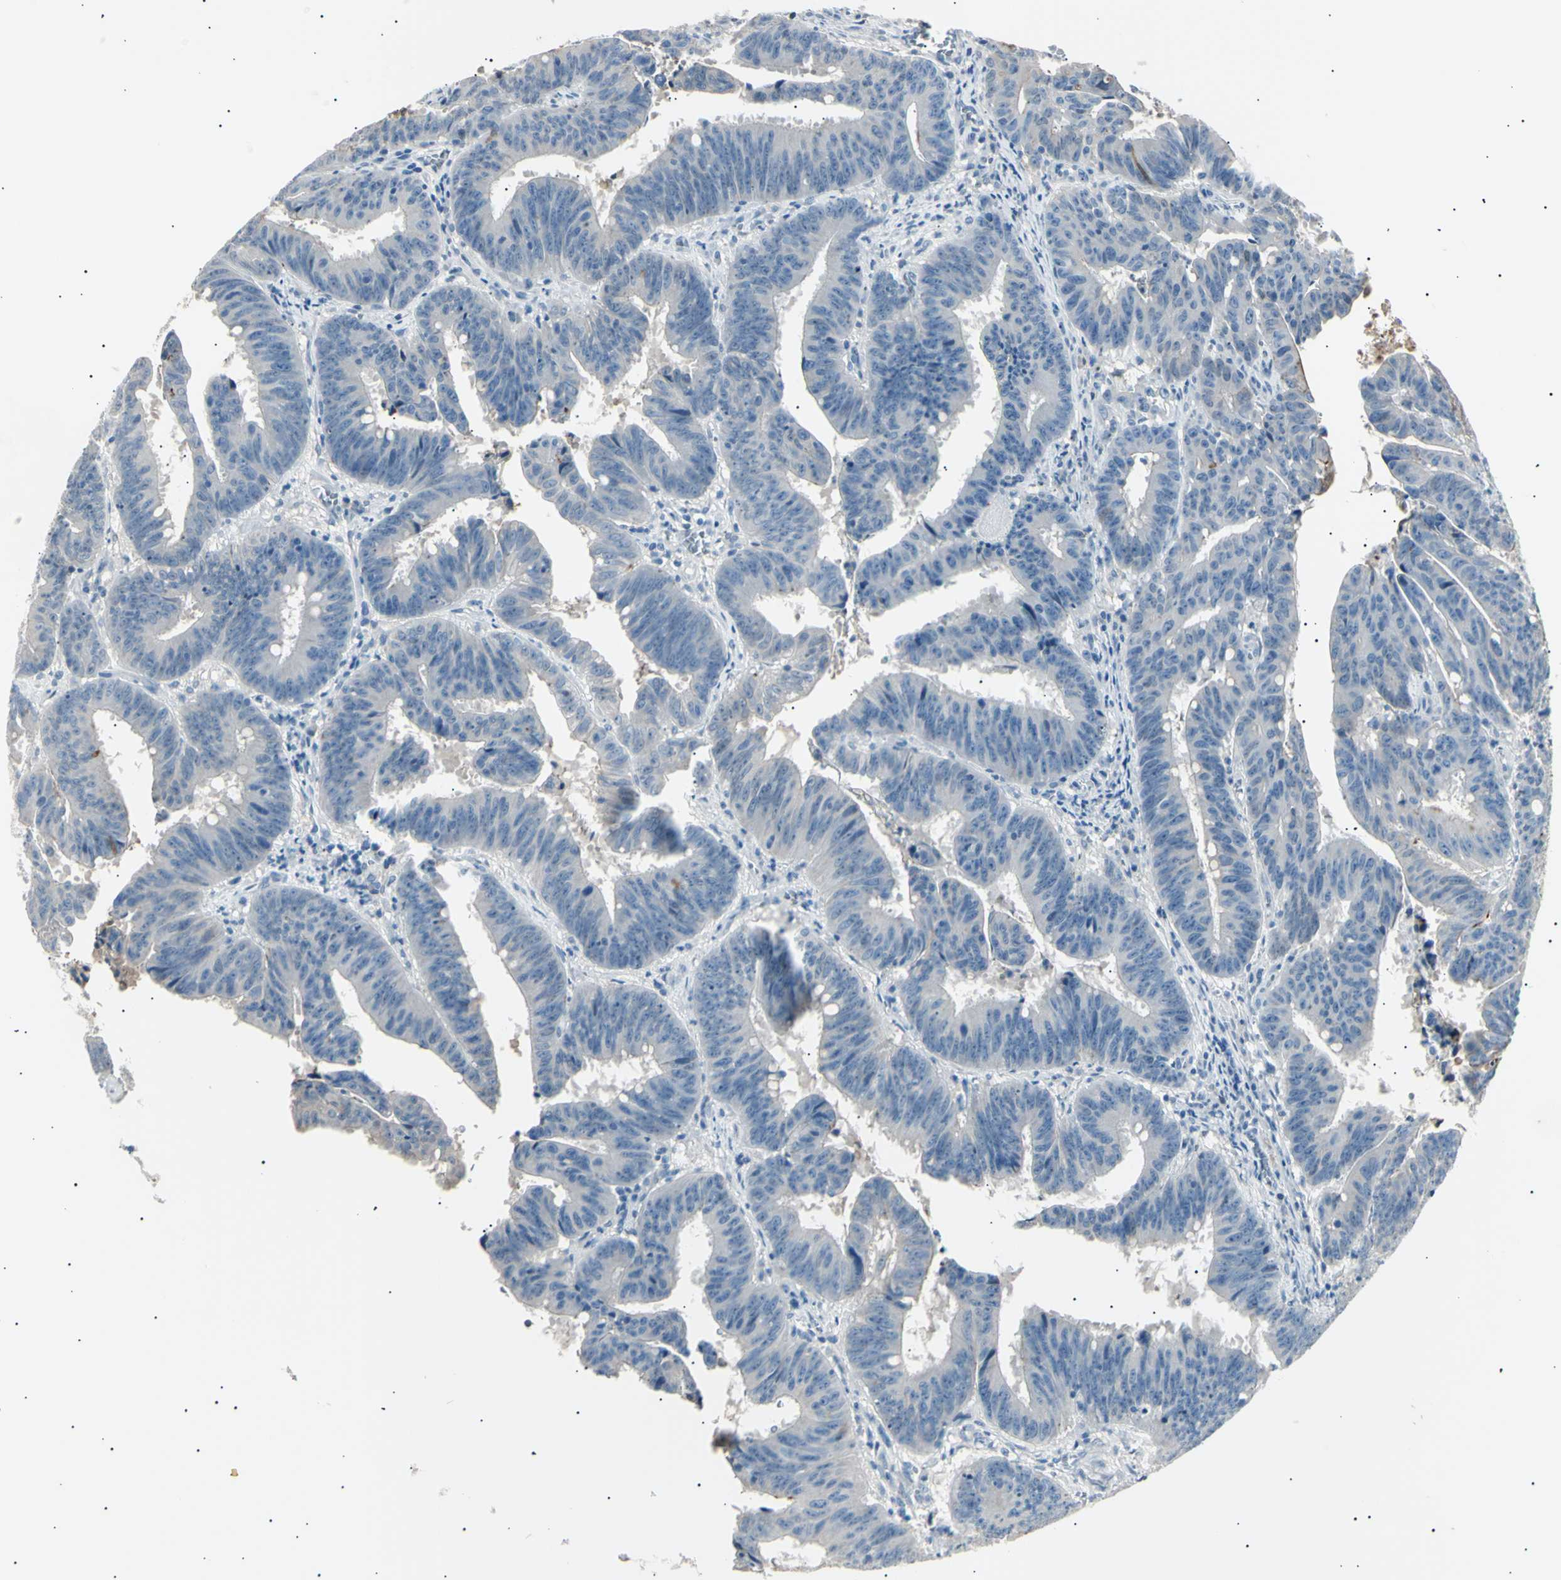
{"staining": {"intensity": "weak", "quantity": "<25%", "location": "cytoplasmic/membranous"}, "tissue": "colorectal cancer", "cell_type": "Tumor cells", "image_type": "cancer", "snomed": [{"axis": "morphology", "description": "Adenocarcinoma, NOS"}, {"axis": "topography", "description": "Colon"}], "caption": "Image shows no significant protein positivity in tumor cells of adenocarcinoma (colorectal).", "gene": "LHPP", "patient": {"sex": "male", "age": 45}}